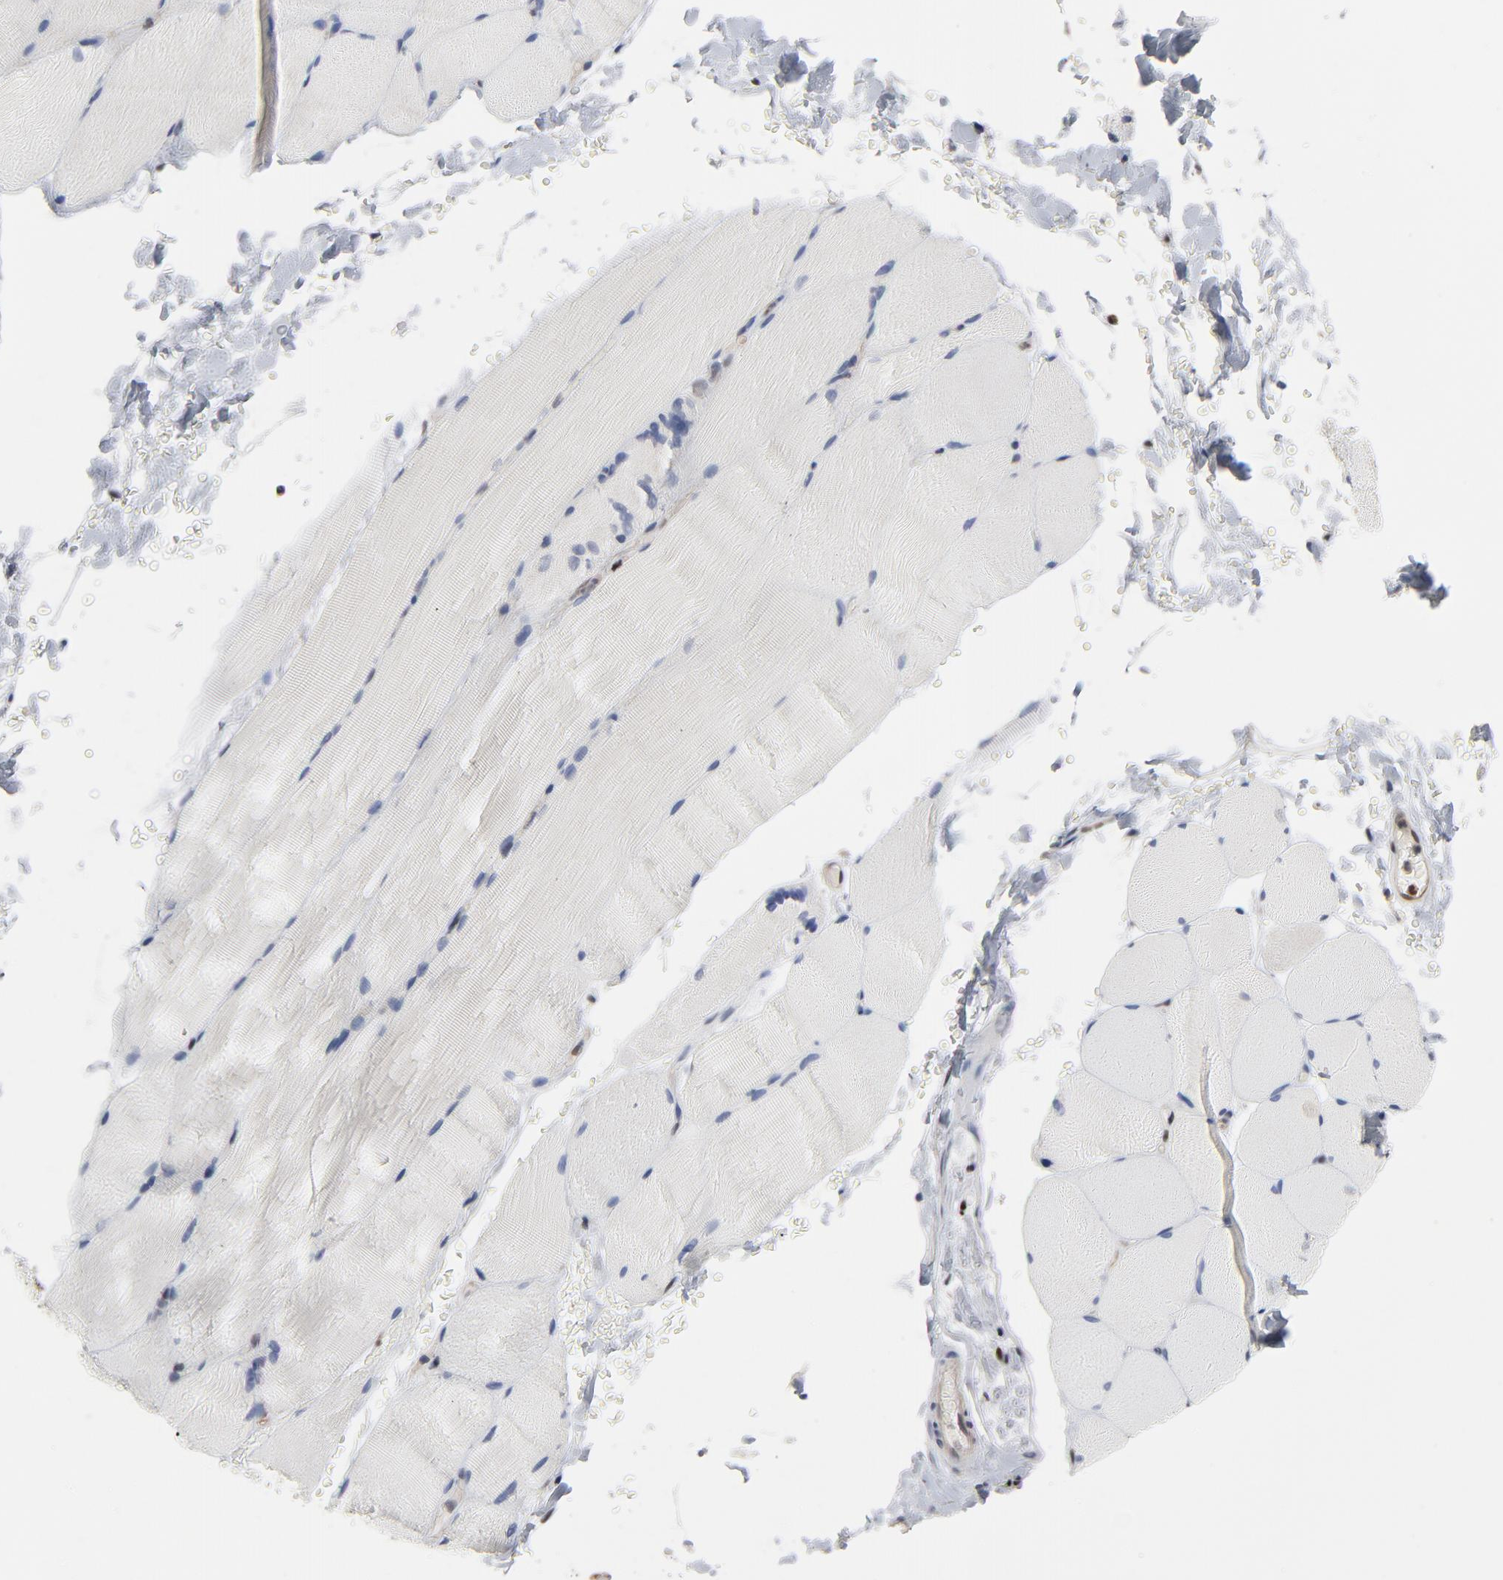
{"staining": {"intensity": "negative", "quantity": "none", "location": "none"}, "tissue": "skeletal muscle", "cell_type": "Myocytes", "image_type": "normal", "snomed": [{"axis": "morphology", "description": "Normal tissue, NOS"}, {"axis": "topography", "description": "Skeletal muscle"}, {"axis": "topography", "description": "Parathyroid gland"}], "caption": "Protein analysis of normal skeletal muscle shows no significant expression in myocytes. (DAB immunohistochemistry (IHC), high magnification).", "gene": "NFKB1", "patient": {"sex": "female", "age": 37}}